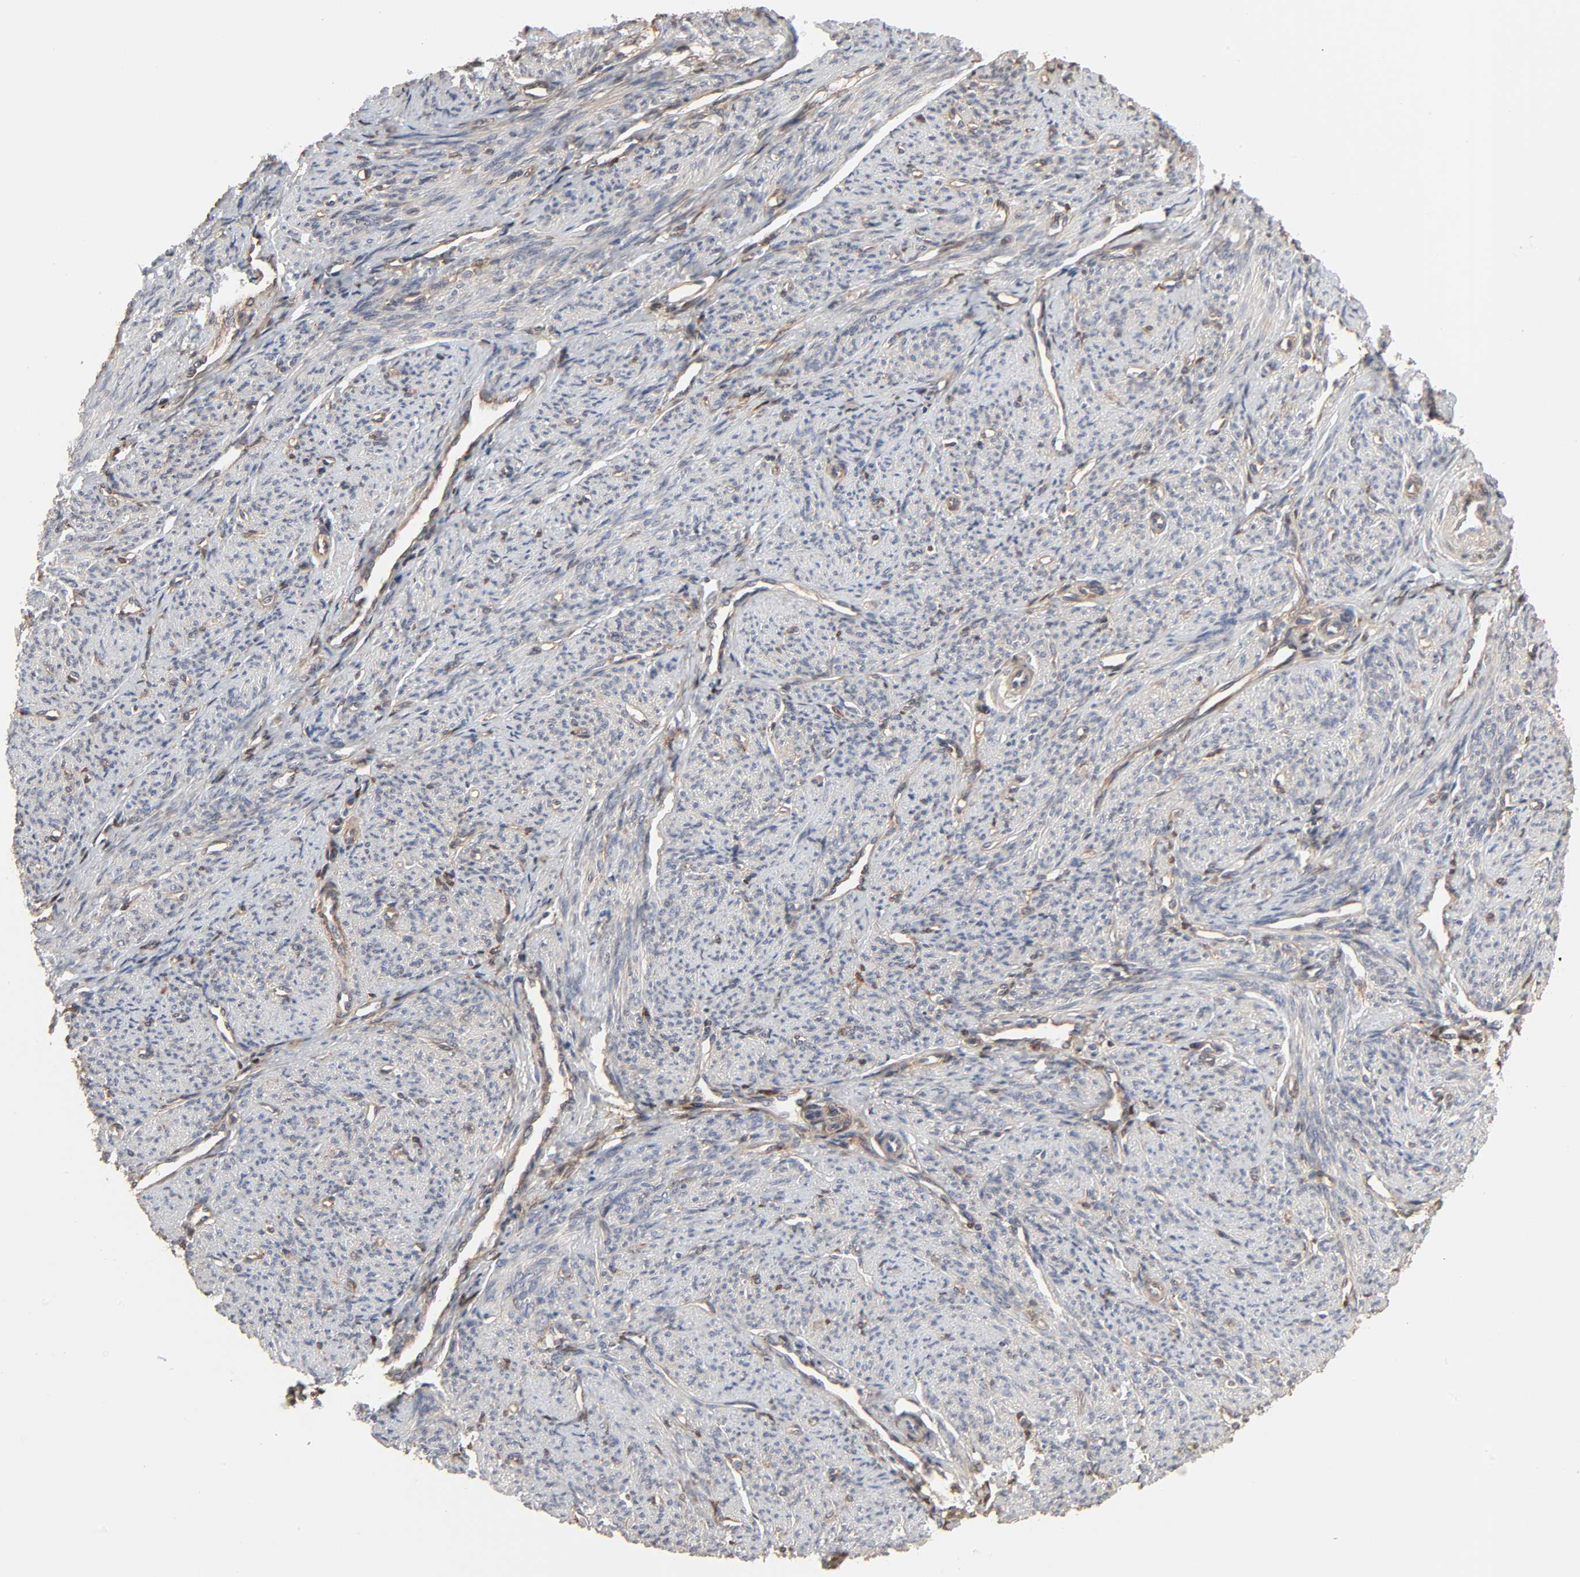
{"staining": {"intensity": "negative", "quantity": "none", "location": "none"}, "tissue": "smooth muscle", "cell_type": "Smooth muscle cells", "image_type": "normal", "snomed": [{"axis": "morphology", "description": "Normal tissue, NOS"}, {"axis": "topography", "description": "Cervix"}, {"axis": "topography", "description": "Endometrium"}], "caption": "IHC of benign human smooth muscle demonstrates no expression in smooth muscle cells. (Brightfield microscopy of DAB (3,3'-diaminobenzidine) immunohistochemistry (IHC) at high magnification).", "gene": "NDRG2", "patient": {"sex": "female", "age": 65}}